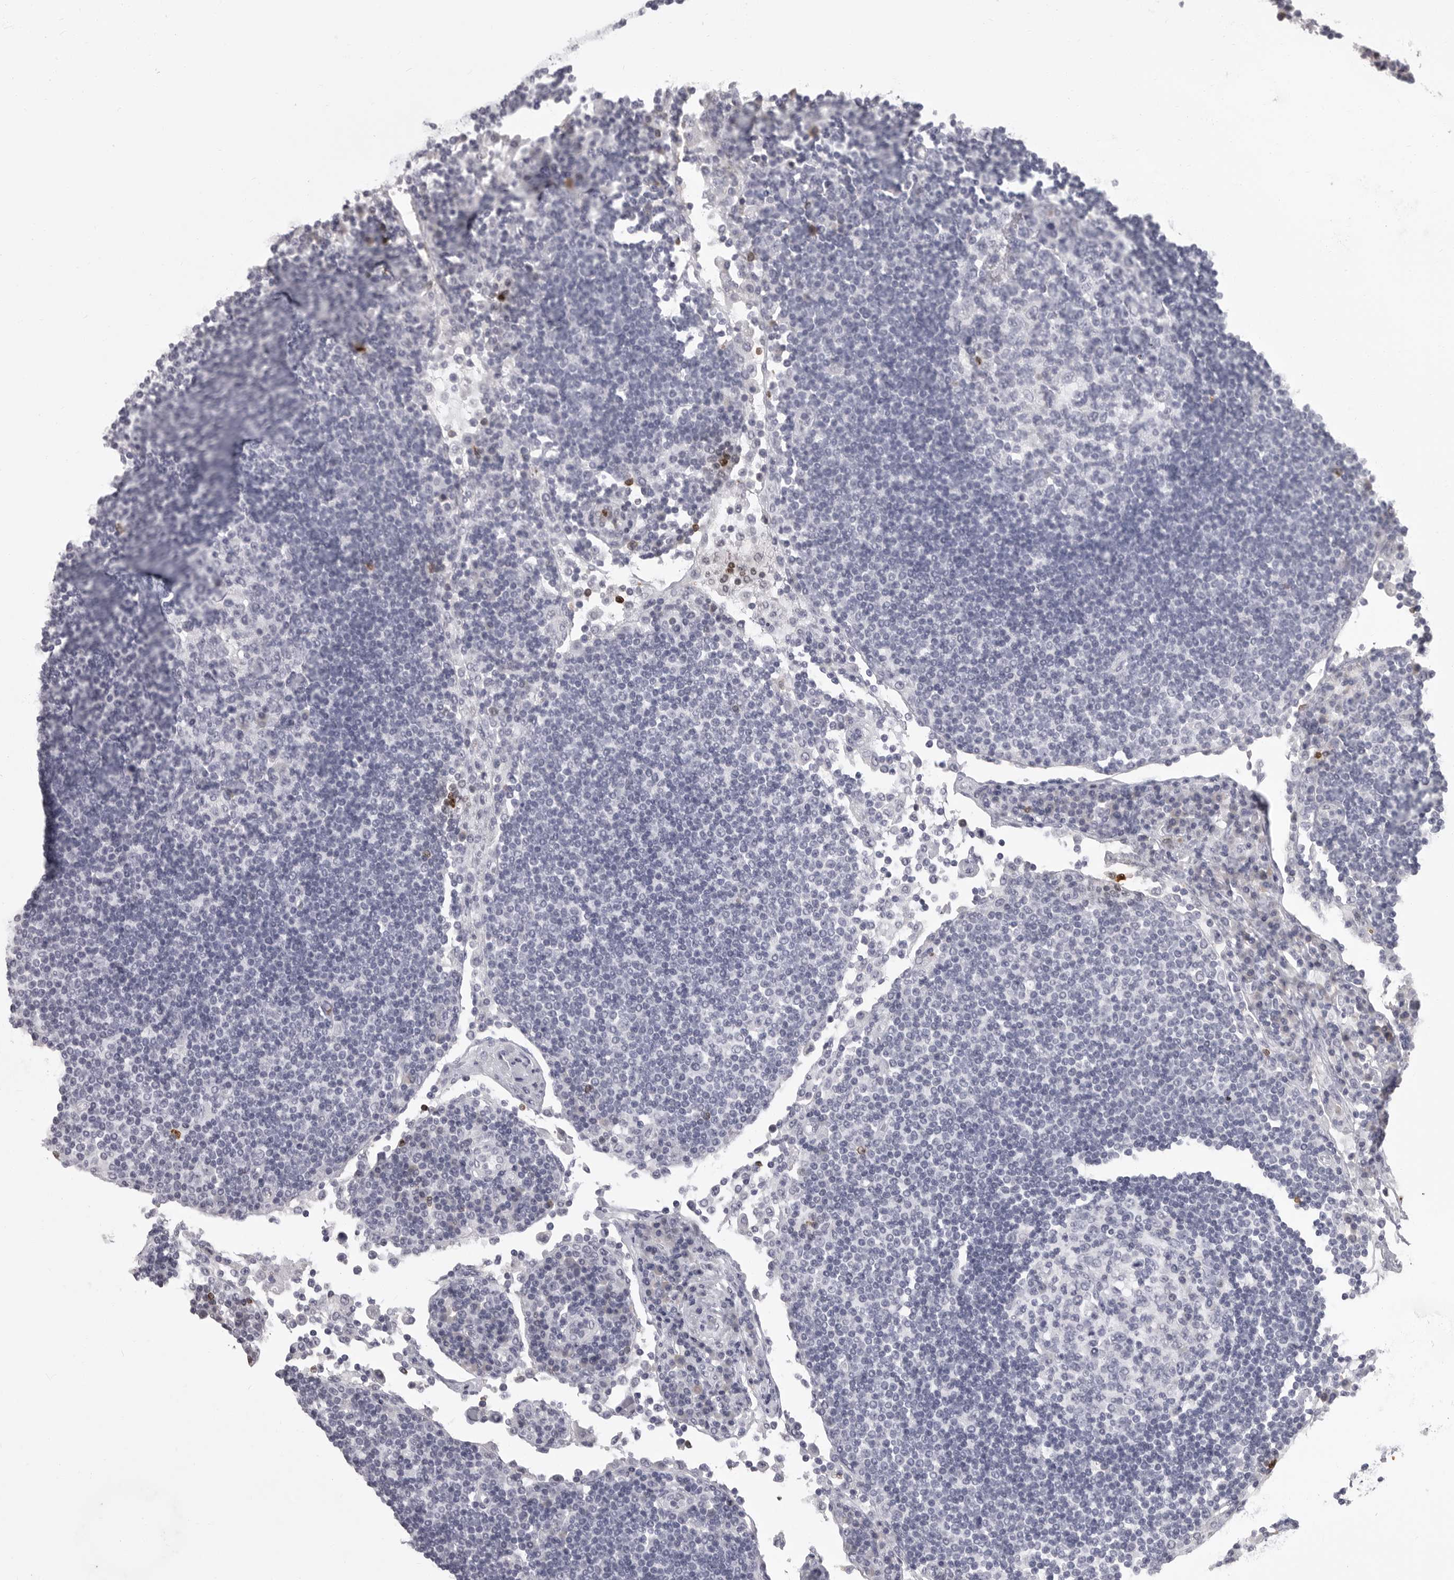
{"staining": {"intensity": "negative", "quantity": "none", "location": "none"}, "tissue": "lymph node", "cell_type": "Germinal center cells", "image_type": "normal", "snomed": [{"axis": "morphology", "description": "Normal tissue, NOS"}, {"axis": "topography", "description": "Lymph node"}], "caption": "Normal lymph node was stained to show a protein in brown. There is no significant positivity in germinal center cells. Nuclei are stained in blue.", "gene": "GNLY", "patient": {"sex": "female", "age": 53}}